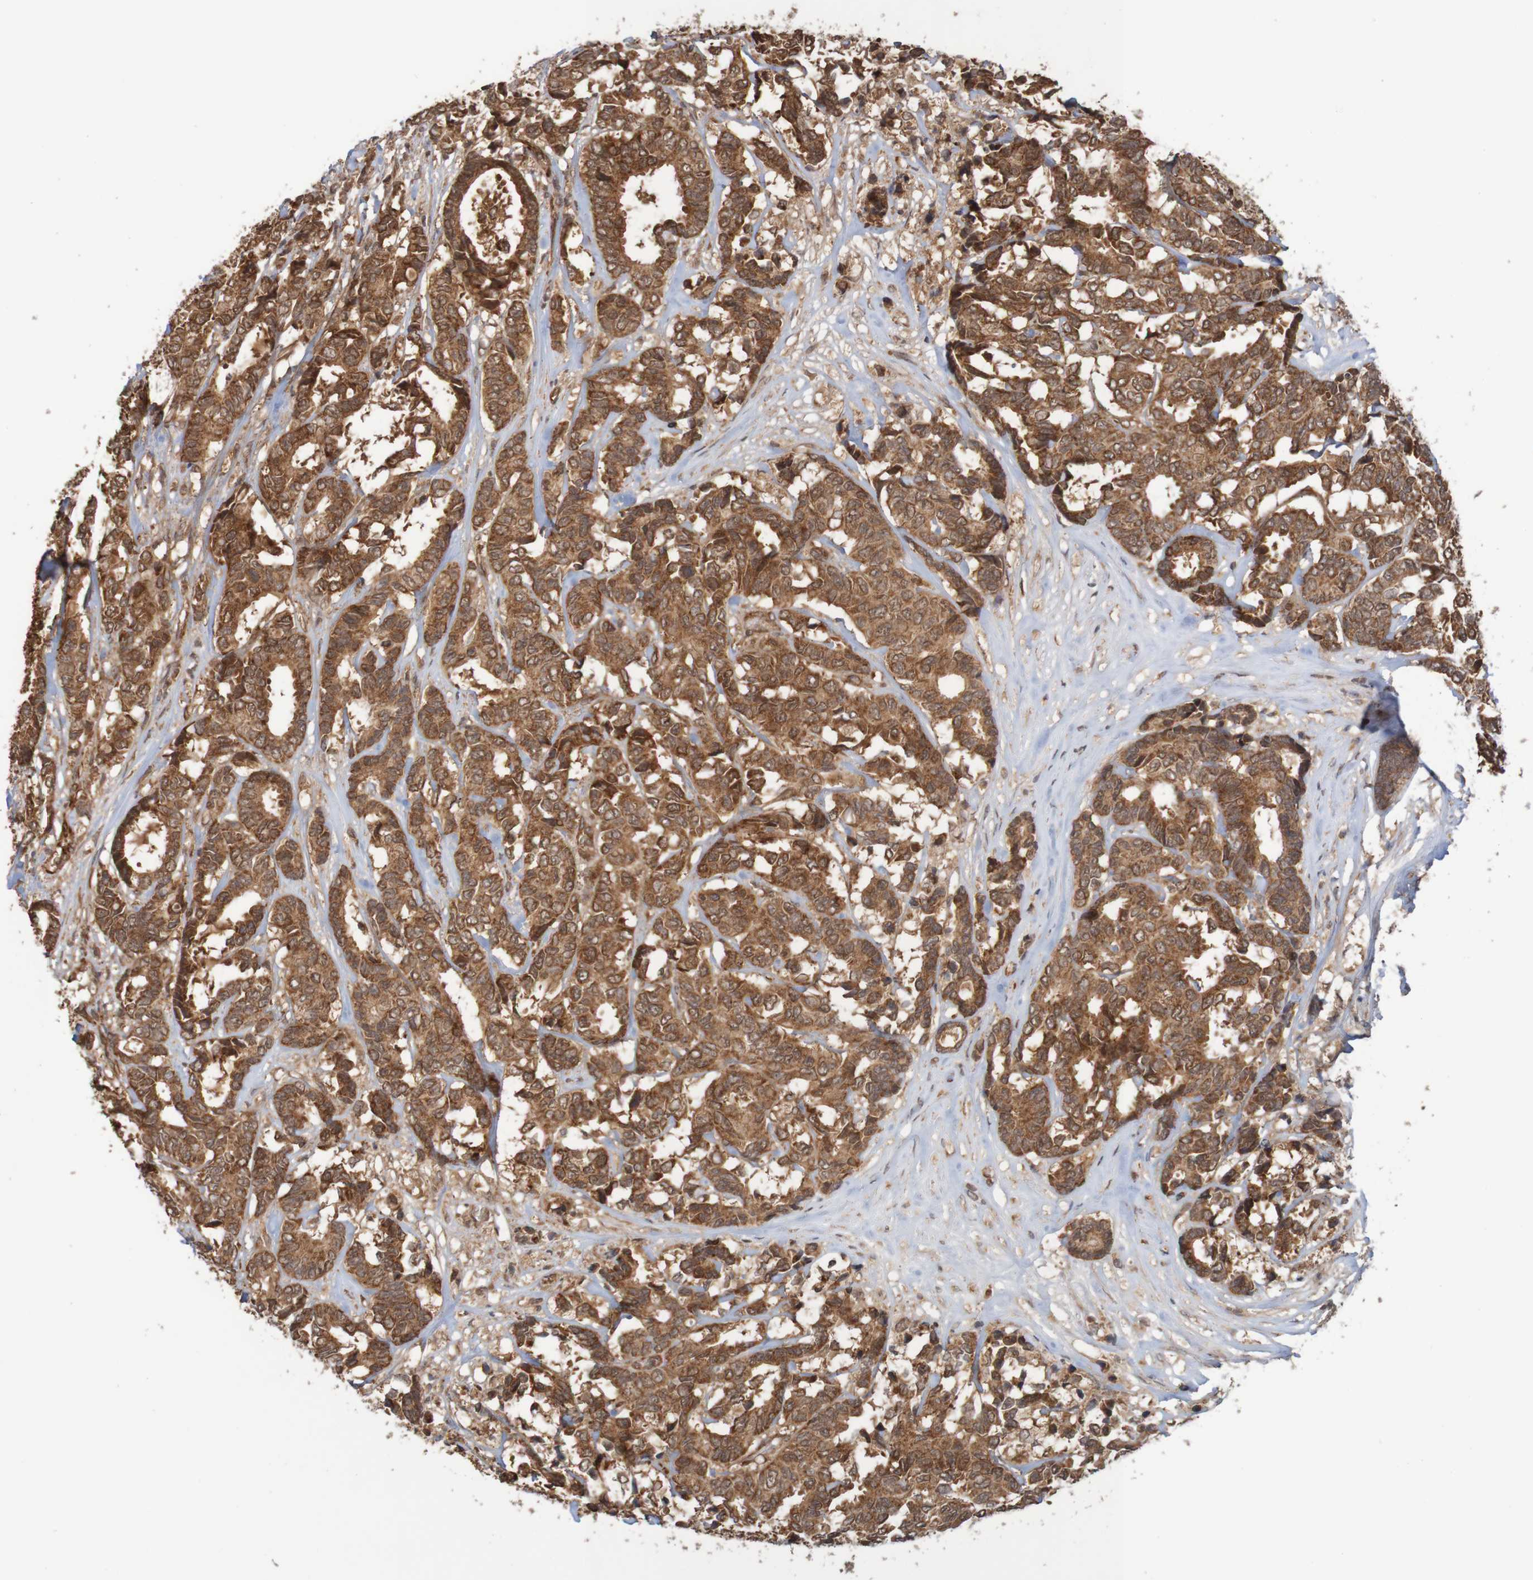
{"staining": {"intensity": "strong", "quantity": ">75%", "location": "cytoplasmic/membranous"}, "tissue": "breast cancer", "cell_type": "Tumor cells", "image_type": "cancer", "snomed": [{"axis": "morphology", "description": "Duct carcinoma"}, {"axis": "topography", "description": "Breast"}], "caption": "IHC (DAB (3,3'-diaminobenzidine)) staining of human invasive ductal carcinoma (breast) exhibits strong cytoplasmic/membranous protein positivity in approximately >75% of tumor cells.", "gene": "MRPL52", "patient": {"sex": "female", "age": 87}}